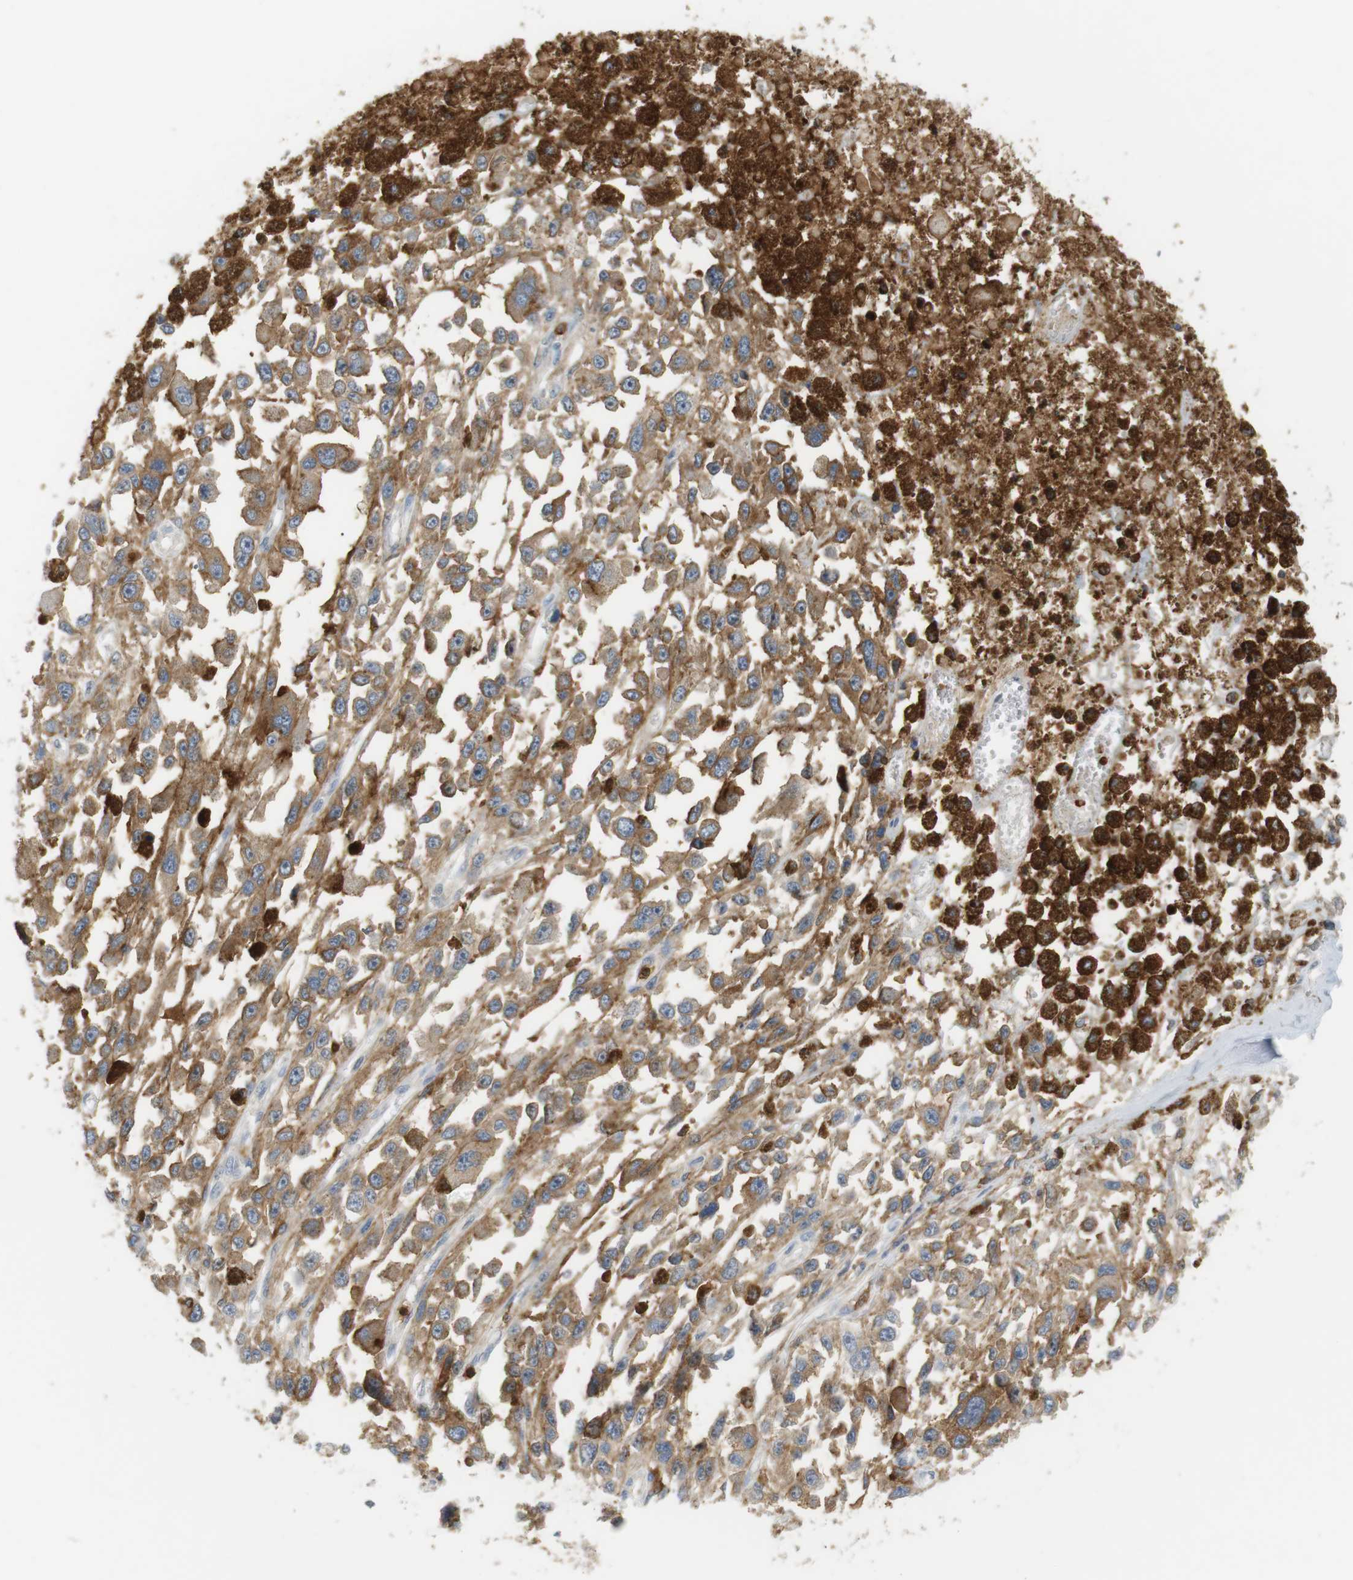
{"staining": {"intensity": "moderate", "quantity": ">75%", "location": "cytoplasmic/membranous"}, "tissue": "melanoma", "cell_type": "Tumor cells", "image_type": "cancer", "snomed": [{"axis": "morphology", "description": "Malignant melanoma, Metastatic site"}, {"axis": "topography", "description": "Lymph node"}], "caption": "This micrograph shows melanoma stained with IHC to label a protein in brown. The cytoplasmic/membranous of tumor cells show moderate positivity for the protein. Nuclei are counter-stained blue.", "gene": "SIRPA", "patient": {"sex": "male", "age": 59}}